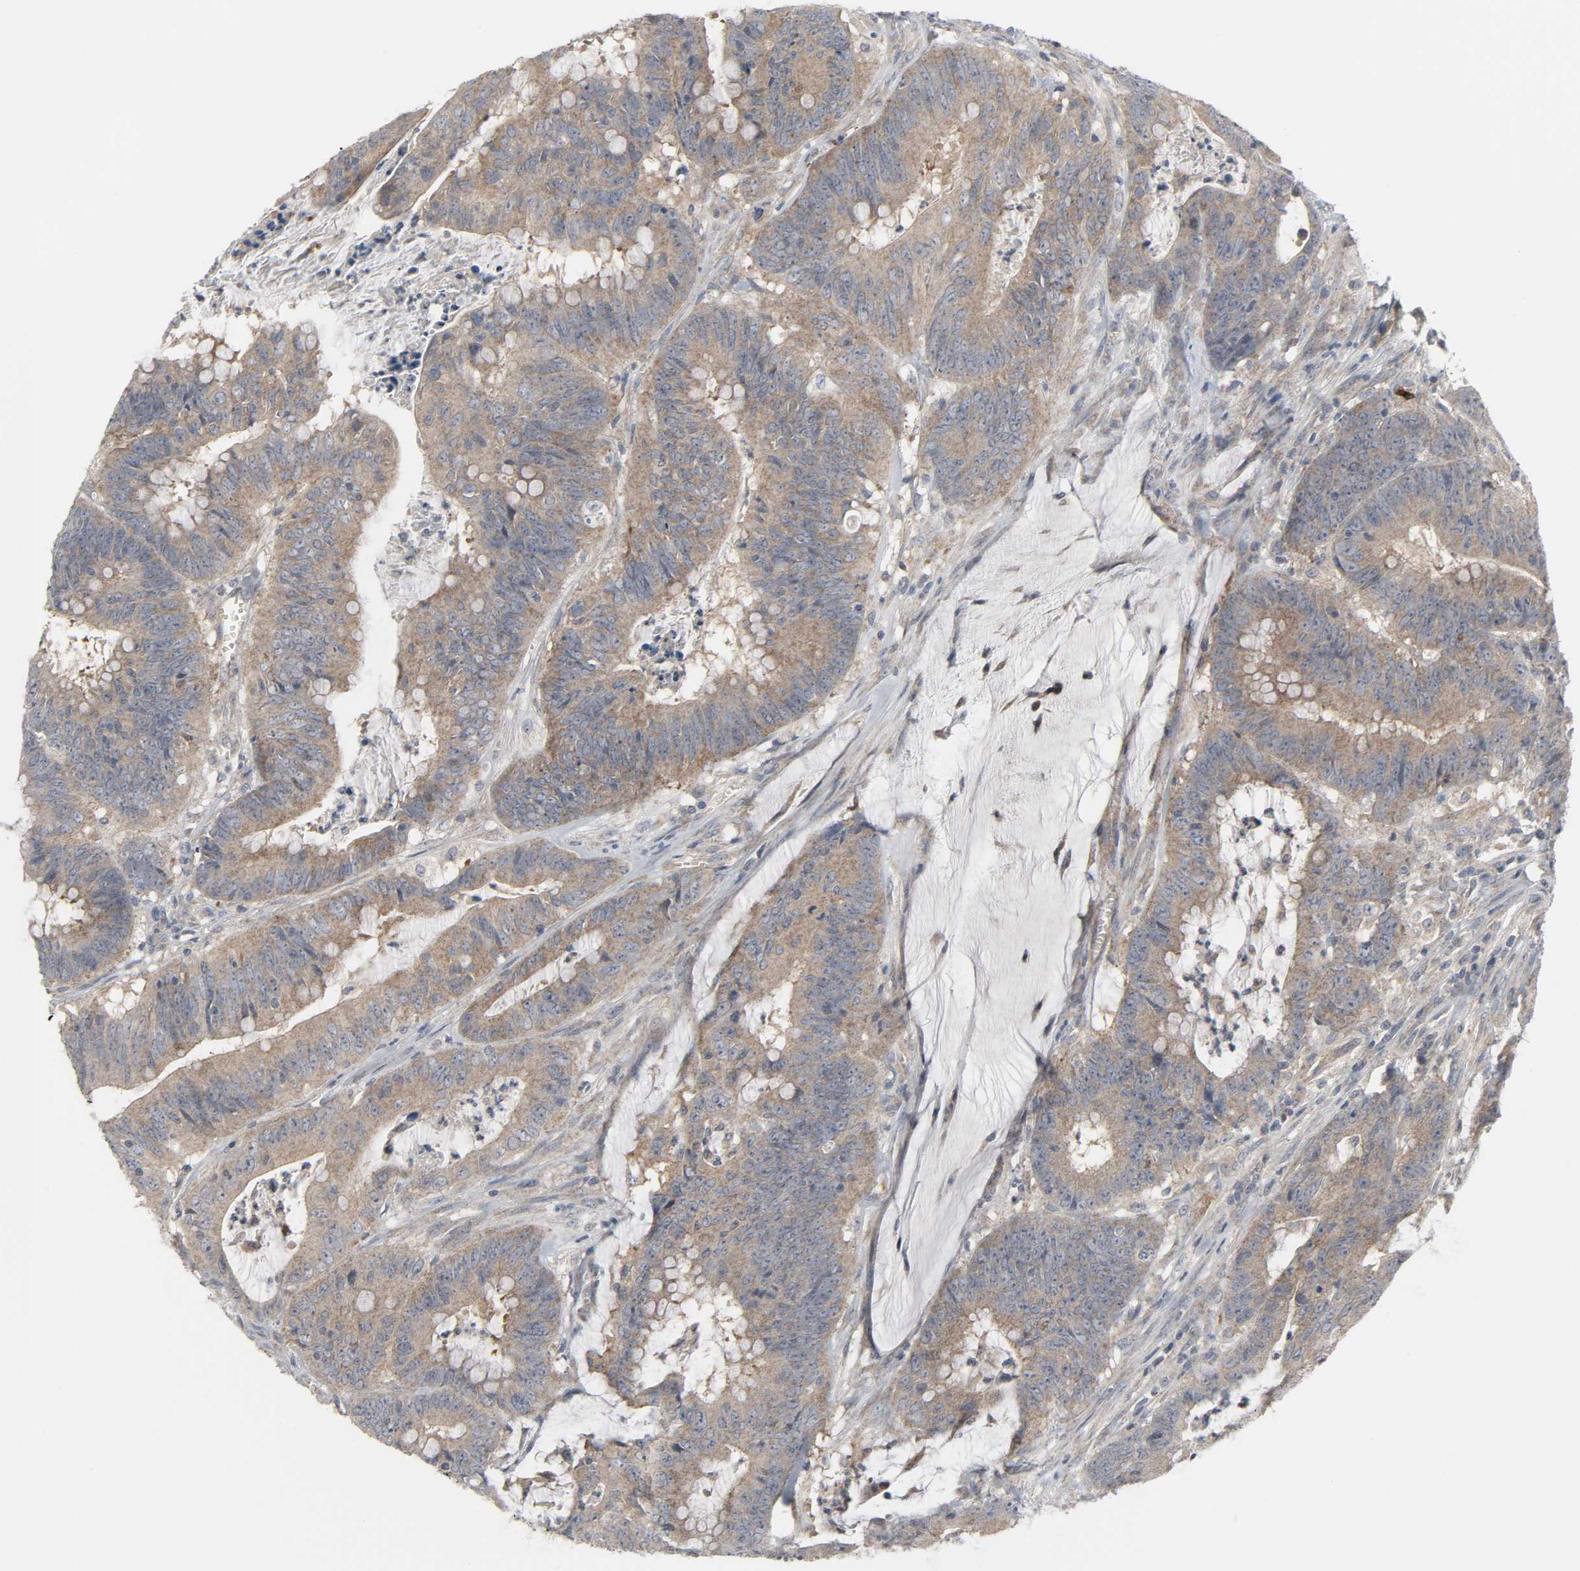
{"staining": {"intensity": "moderate", "quantity": ">75%", "location": "cytoplasmic/membranous"}, "tissue": "colorectal cancer", "cell_type": "Tumor cells", "image_type": "cancer", "snomed": [{"axis": "morphology", "description": "Adenocarcinoma, NOS"}, {"axis": "topography", "description": "Colon"}], "caption": "High-magnification brightfield microscopy of colorectal cancer stained with DAB (3,3'-diaminobenzidine) (brown) and counterstained with hematoxylin (blue). tumor cells exhibit moderate cytoplasmic/membranous expression is seen in about>75% of cells.", "gene": "CLIP1", "patient": {"sex": "male", "age": 45}}